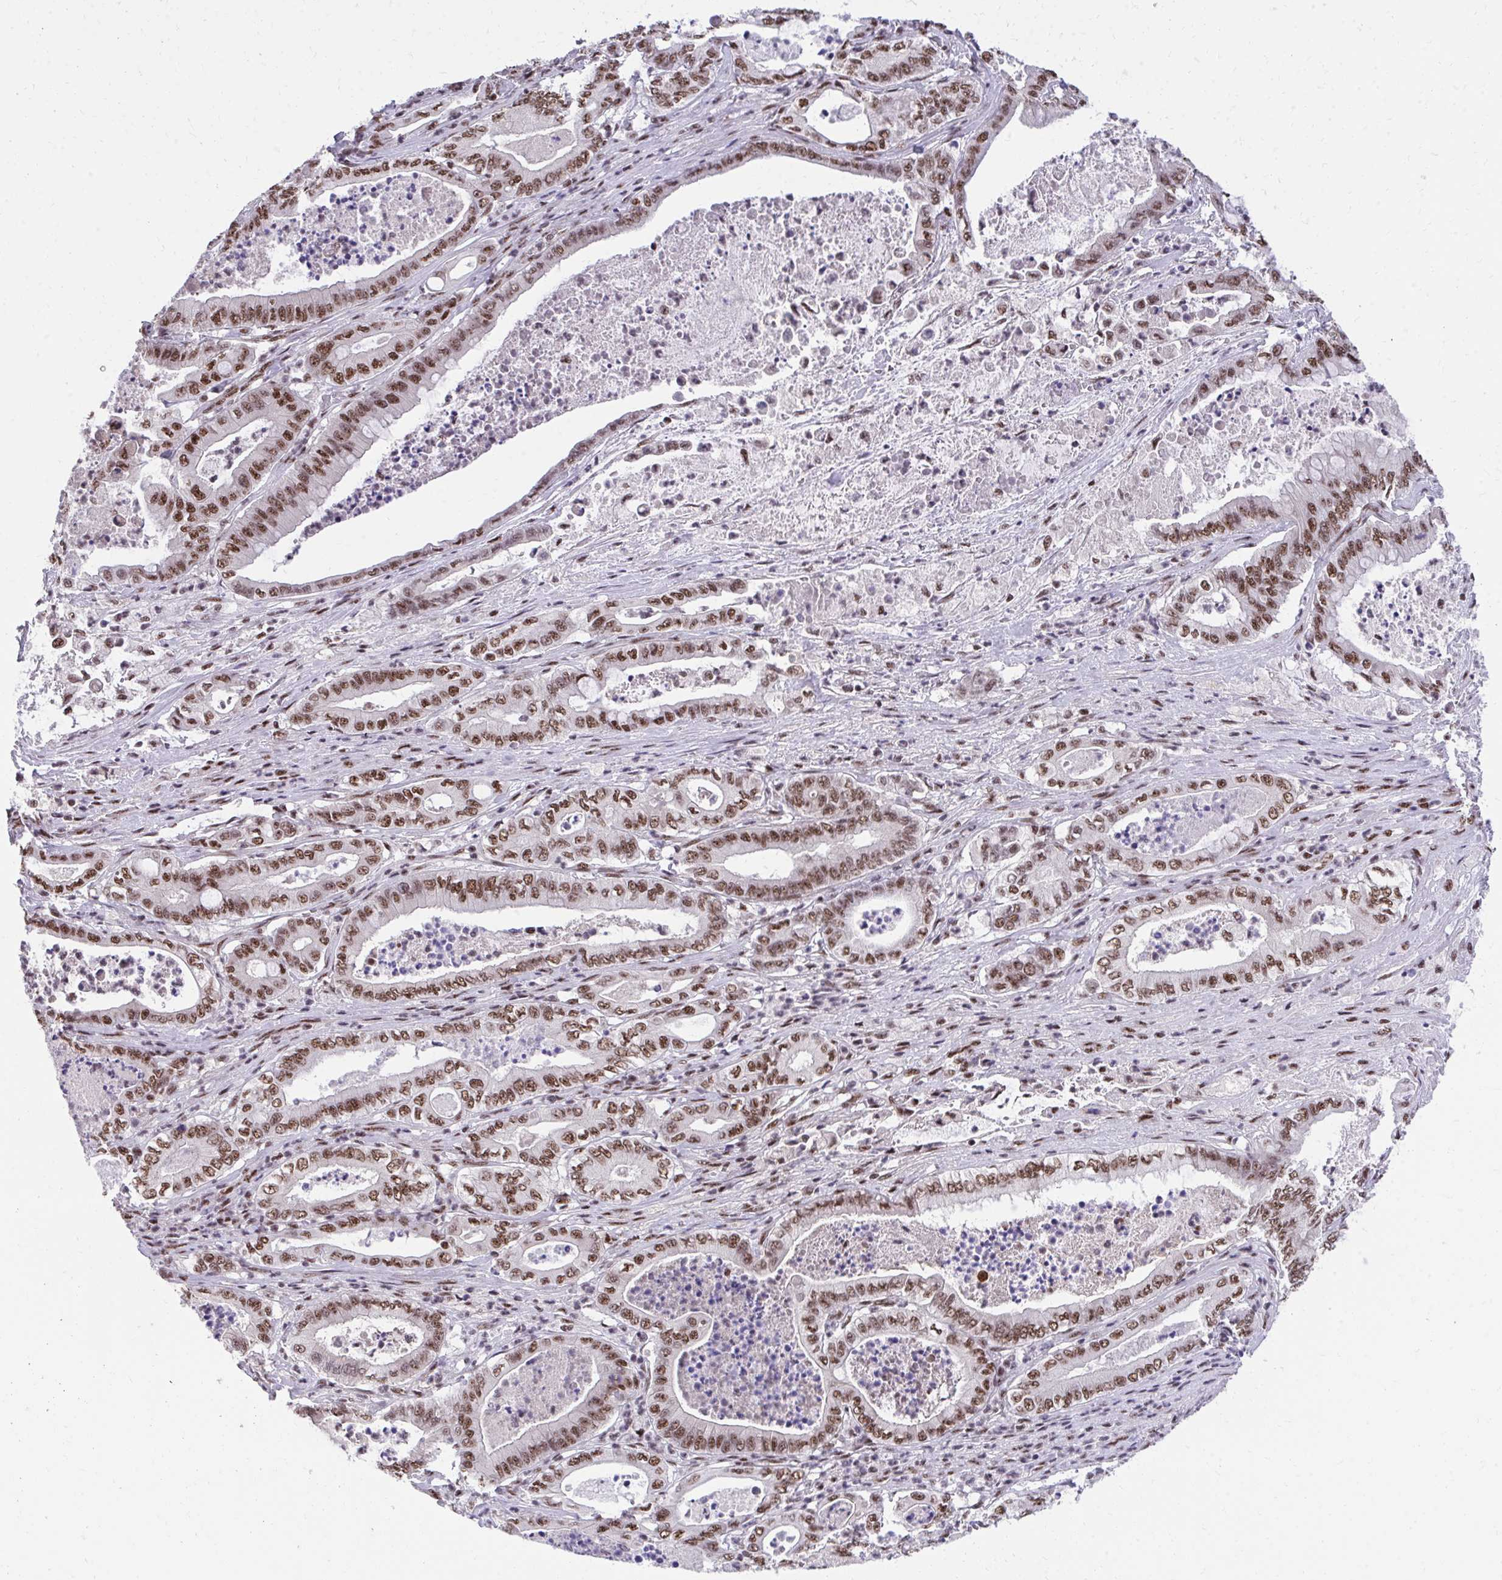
{"staining": {"intensity": "moderate", "quantity": ">75%", "location": "nuclear"}, "tissue": "pancreatic cancer", "cell_type": "Tumor cells", "image_type": "cancer", "snomed": [{"axis": "morphology", "description": "Adenocarcinoma, NOS"}, {"axis": "topography", "description": "Pancreas"}], "caption": "High-power microscopy captured an immunohistochemistry image of pancreatic adenocarcinoma, revealing moderate nuclear positivity in approximately >75% of tumor cells. (DAB IHC with brightfield microscopy, high magnification).", "gene": "SYNE4", "patient": {"sex": "male", "age": 71}}